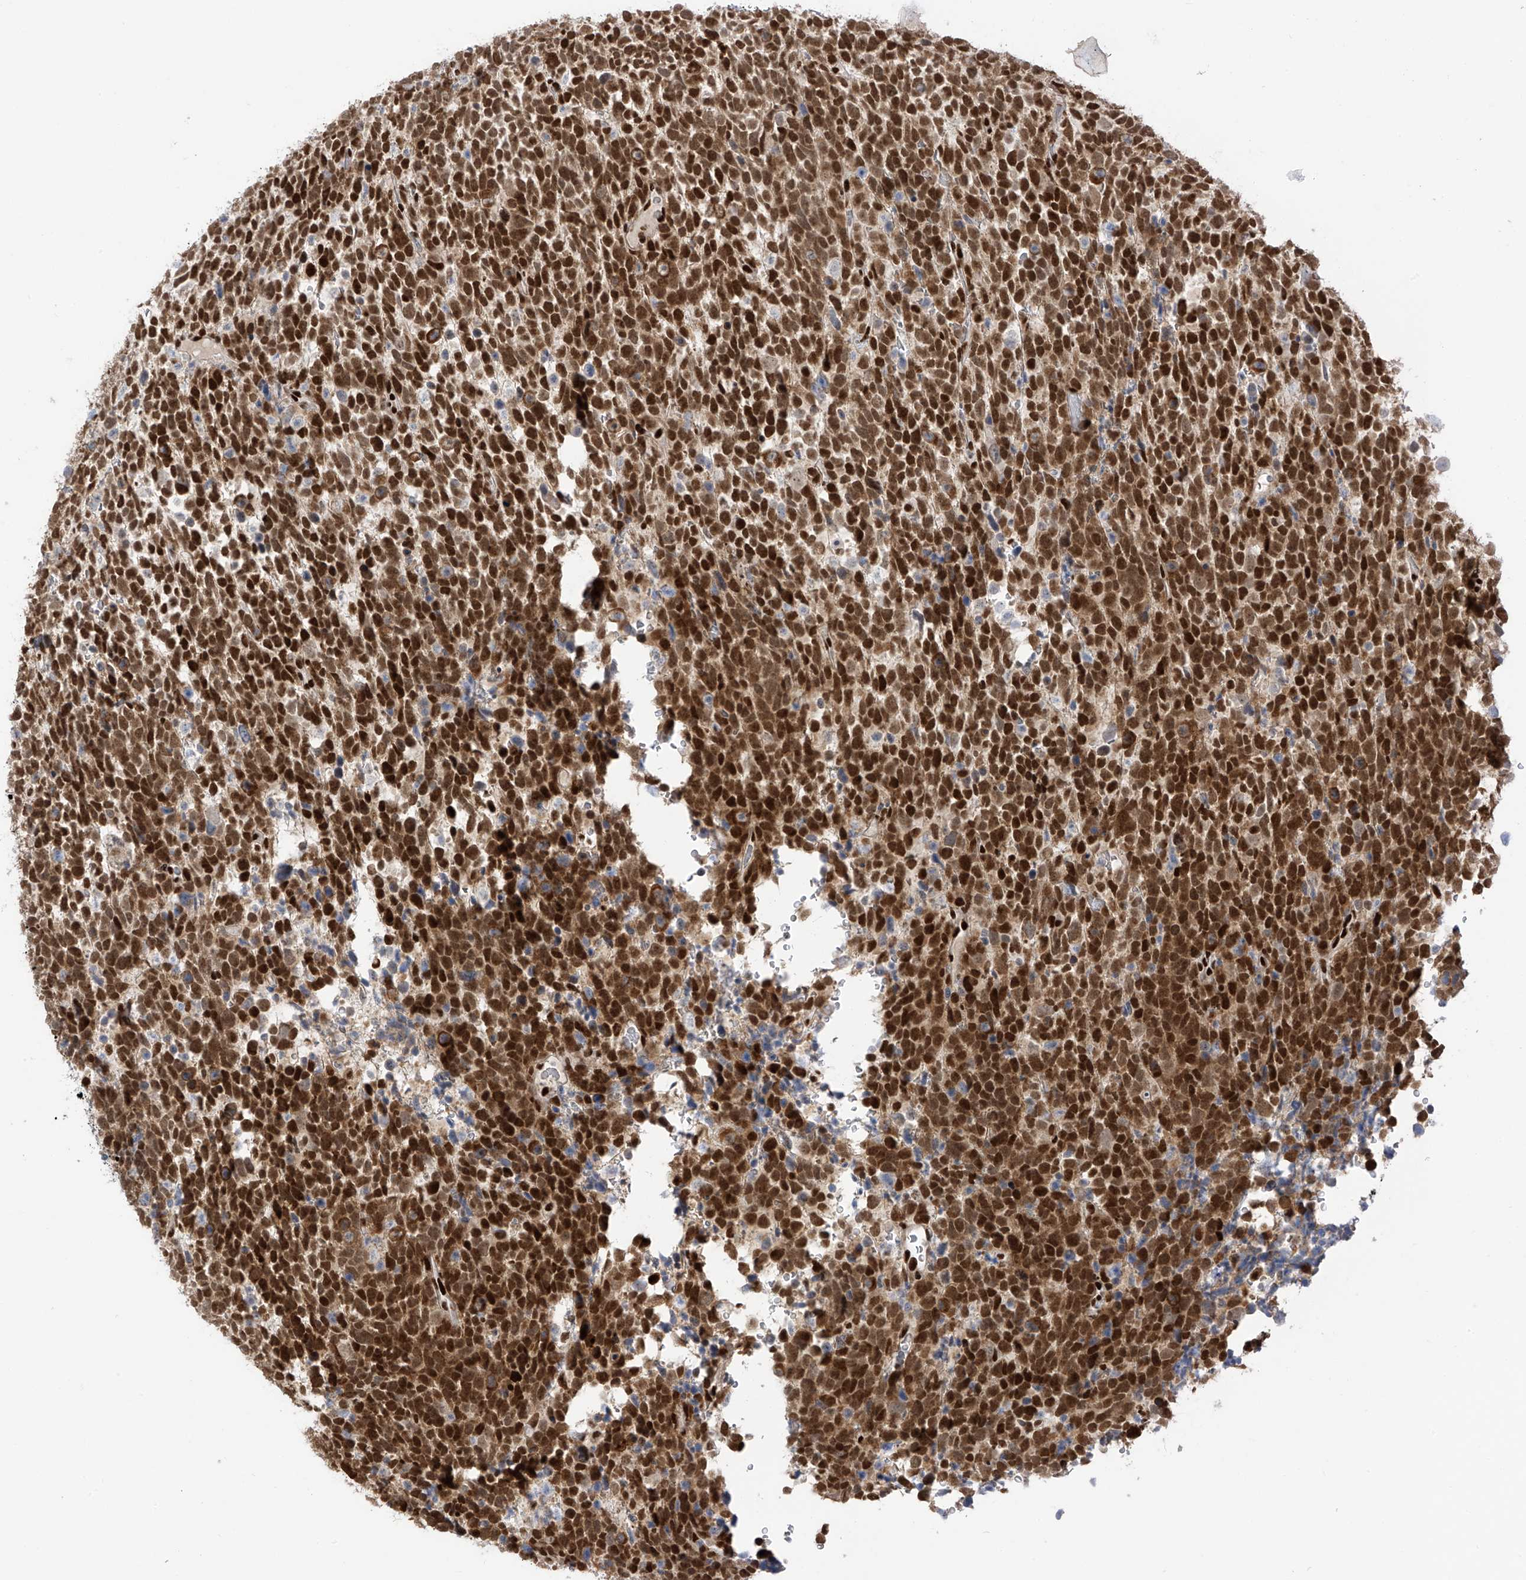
{"staining": {"intensity": "strong", "quantity": ">75%", "location": "nuclear"}, "tissue": "urothelial cancer", "cell_type": "Tumor cells", "image_type": "cancer", "snomed": [{"axis": "morphology", "description": "Urothelial carcinoma, High grade"}, {"axis": "topography", "description": "Urinary bladder"}], "caption": "Human urothelial carcinoma (high-grade) stained with a protein marker demonstrates strong staining in tumor cells.", "gene": "PM20D2", "patient": {"sex": "female", "age": 82}}